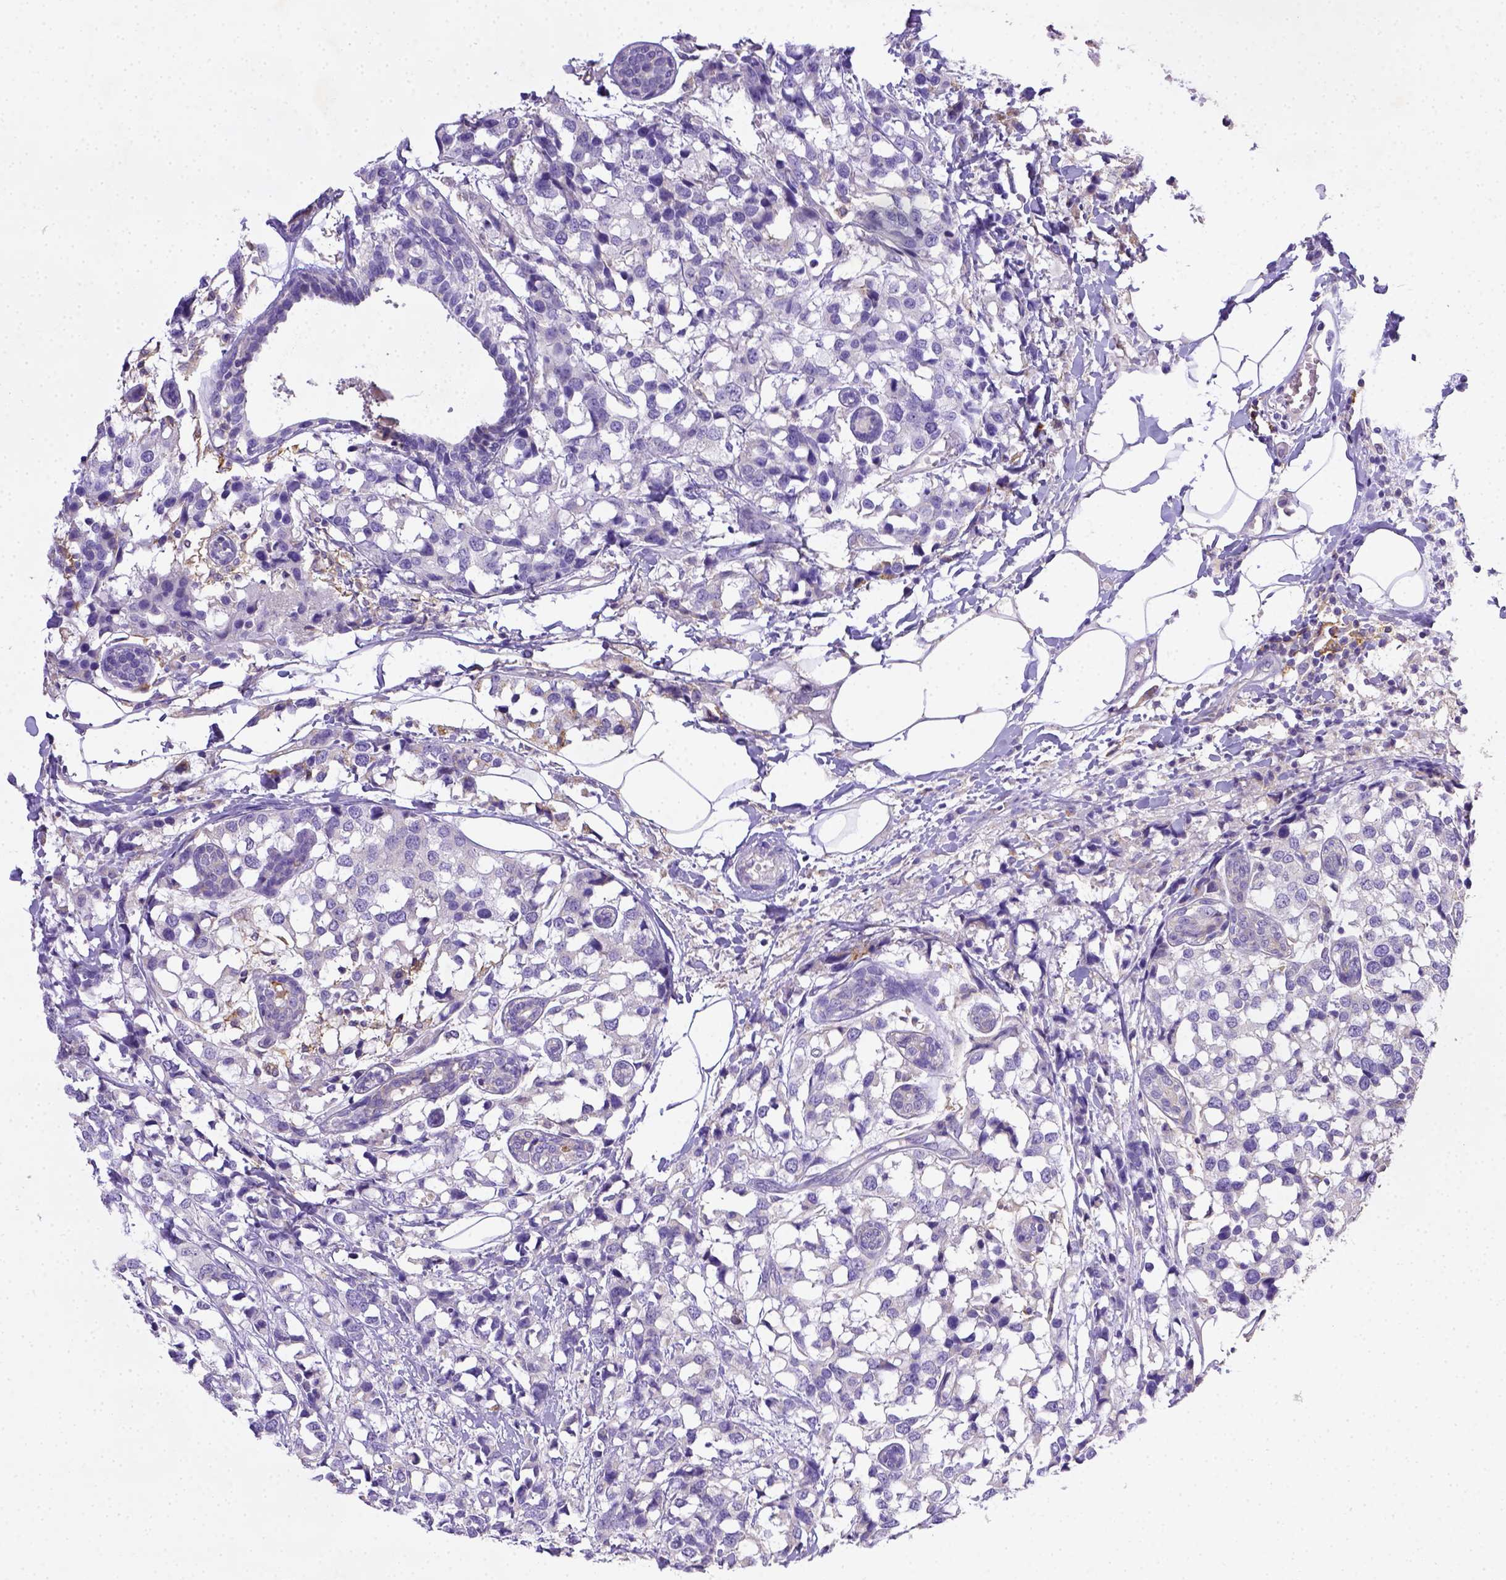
{"staining": {"intensity": "negative", "quantity": "none", "location": "none"}, "tissue": "breast cancer", "cell_type": "Tumor cells", "image_type": "cancer", "snomed": [{"axis": "morphology", "description": "Lobular carcinoma"}, {"axis": "topography", "description": "Breast"}], "caption": "Immunohistochemistry of breast cancer shows no positivity in tumor cells.", "gene": "CD40", "patient": {"sex": "female", "age": 59}}